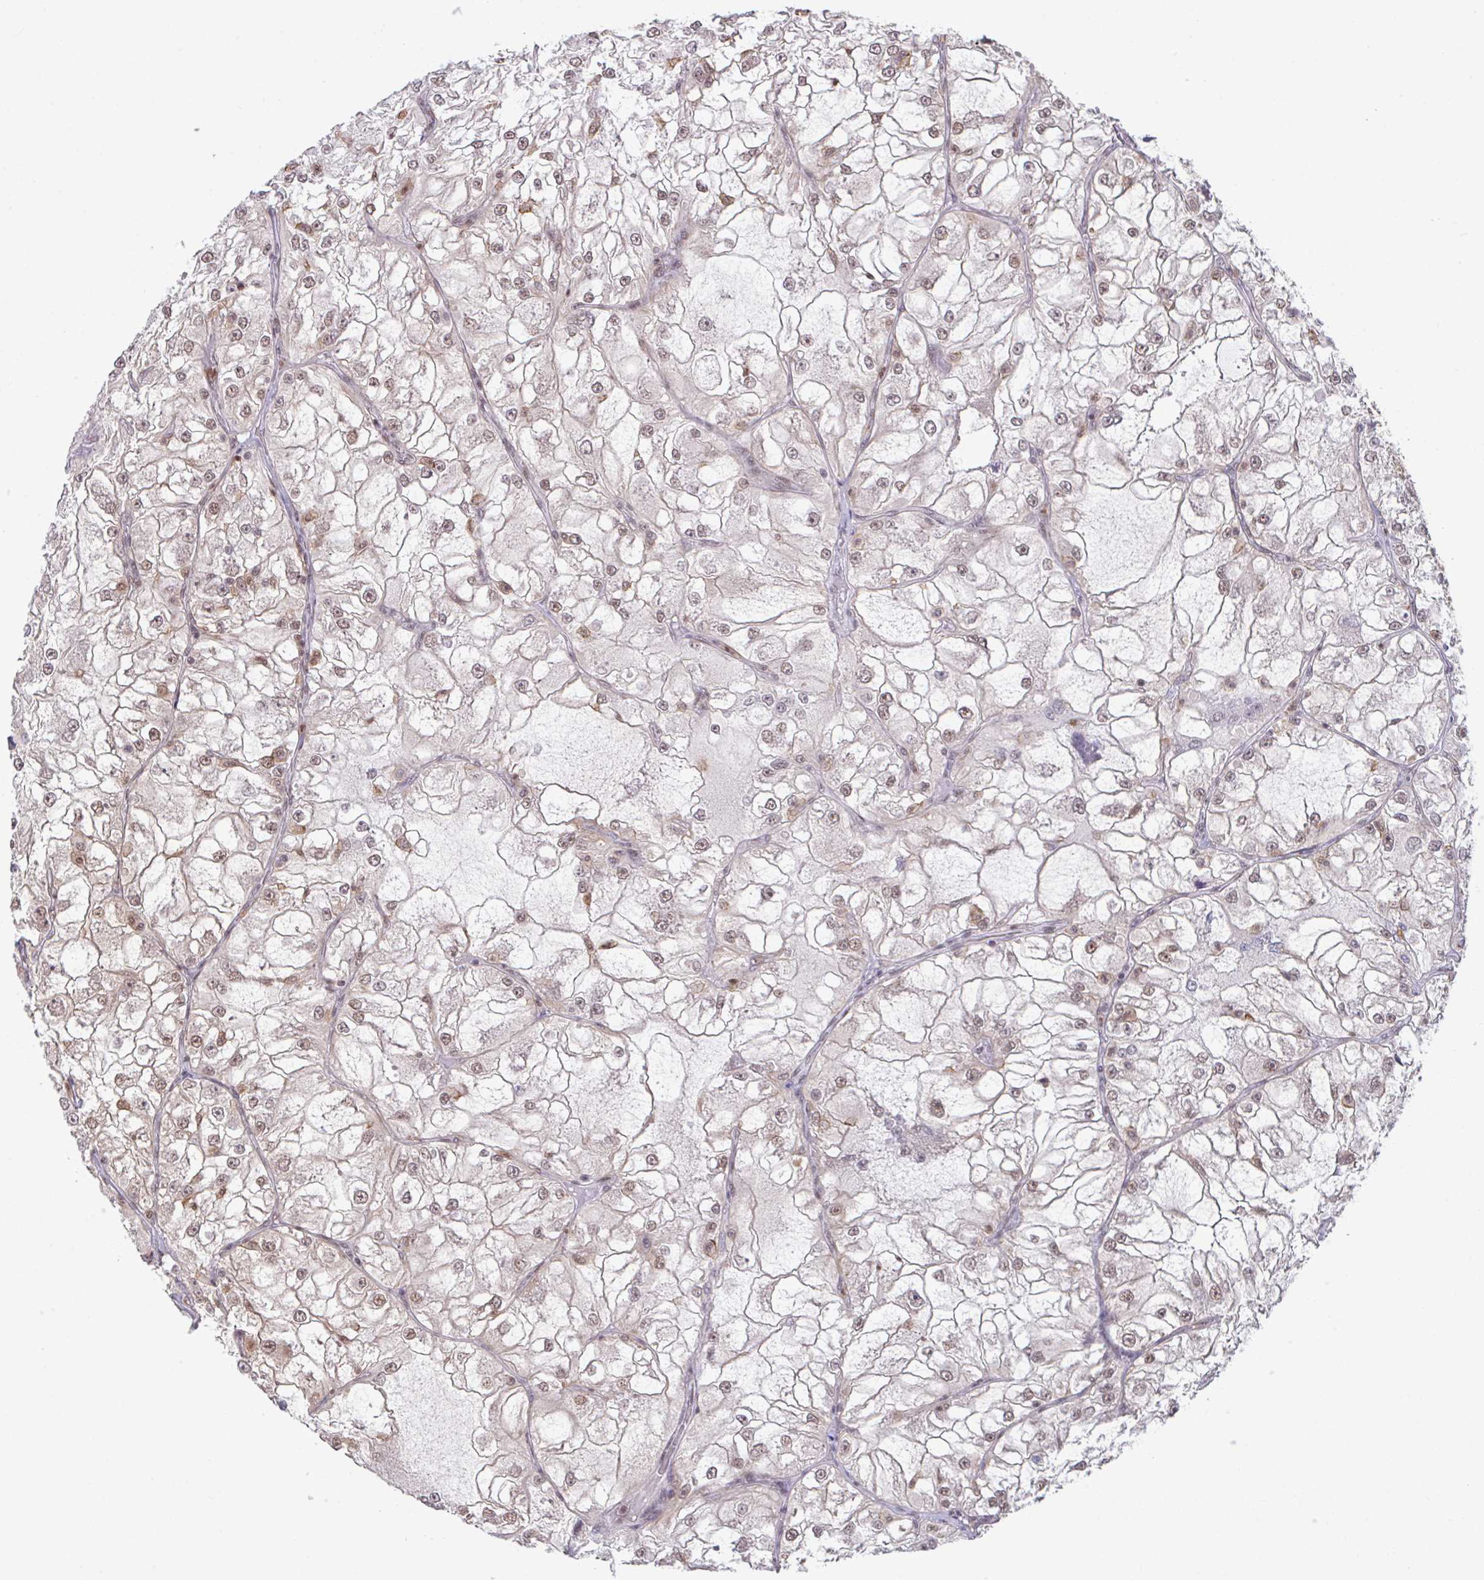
{"staining": {"intensity": "moderate", "quantity": "25%-75%", "location": "cytoplasmic/membranous,nuclear"}, "tissue": "renal cancer", "cell_type": "Tumor cells", "image_type": "cancer", "snomed": [{"axis": "morphology", "description": "Adenocarcinoma, NOS"}, {"axis": "topography", "description": "Kidney"}], "caption": "An image of human renal cancer stained for a protein displays moderate cytoplasmic/membranous and nuclear brown staining in tumor cells.", "gene": "OR6K3", "patient": {"sex": "female", "age": 72}}